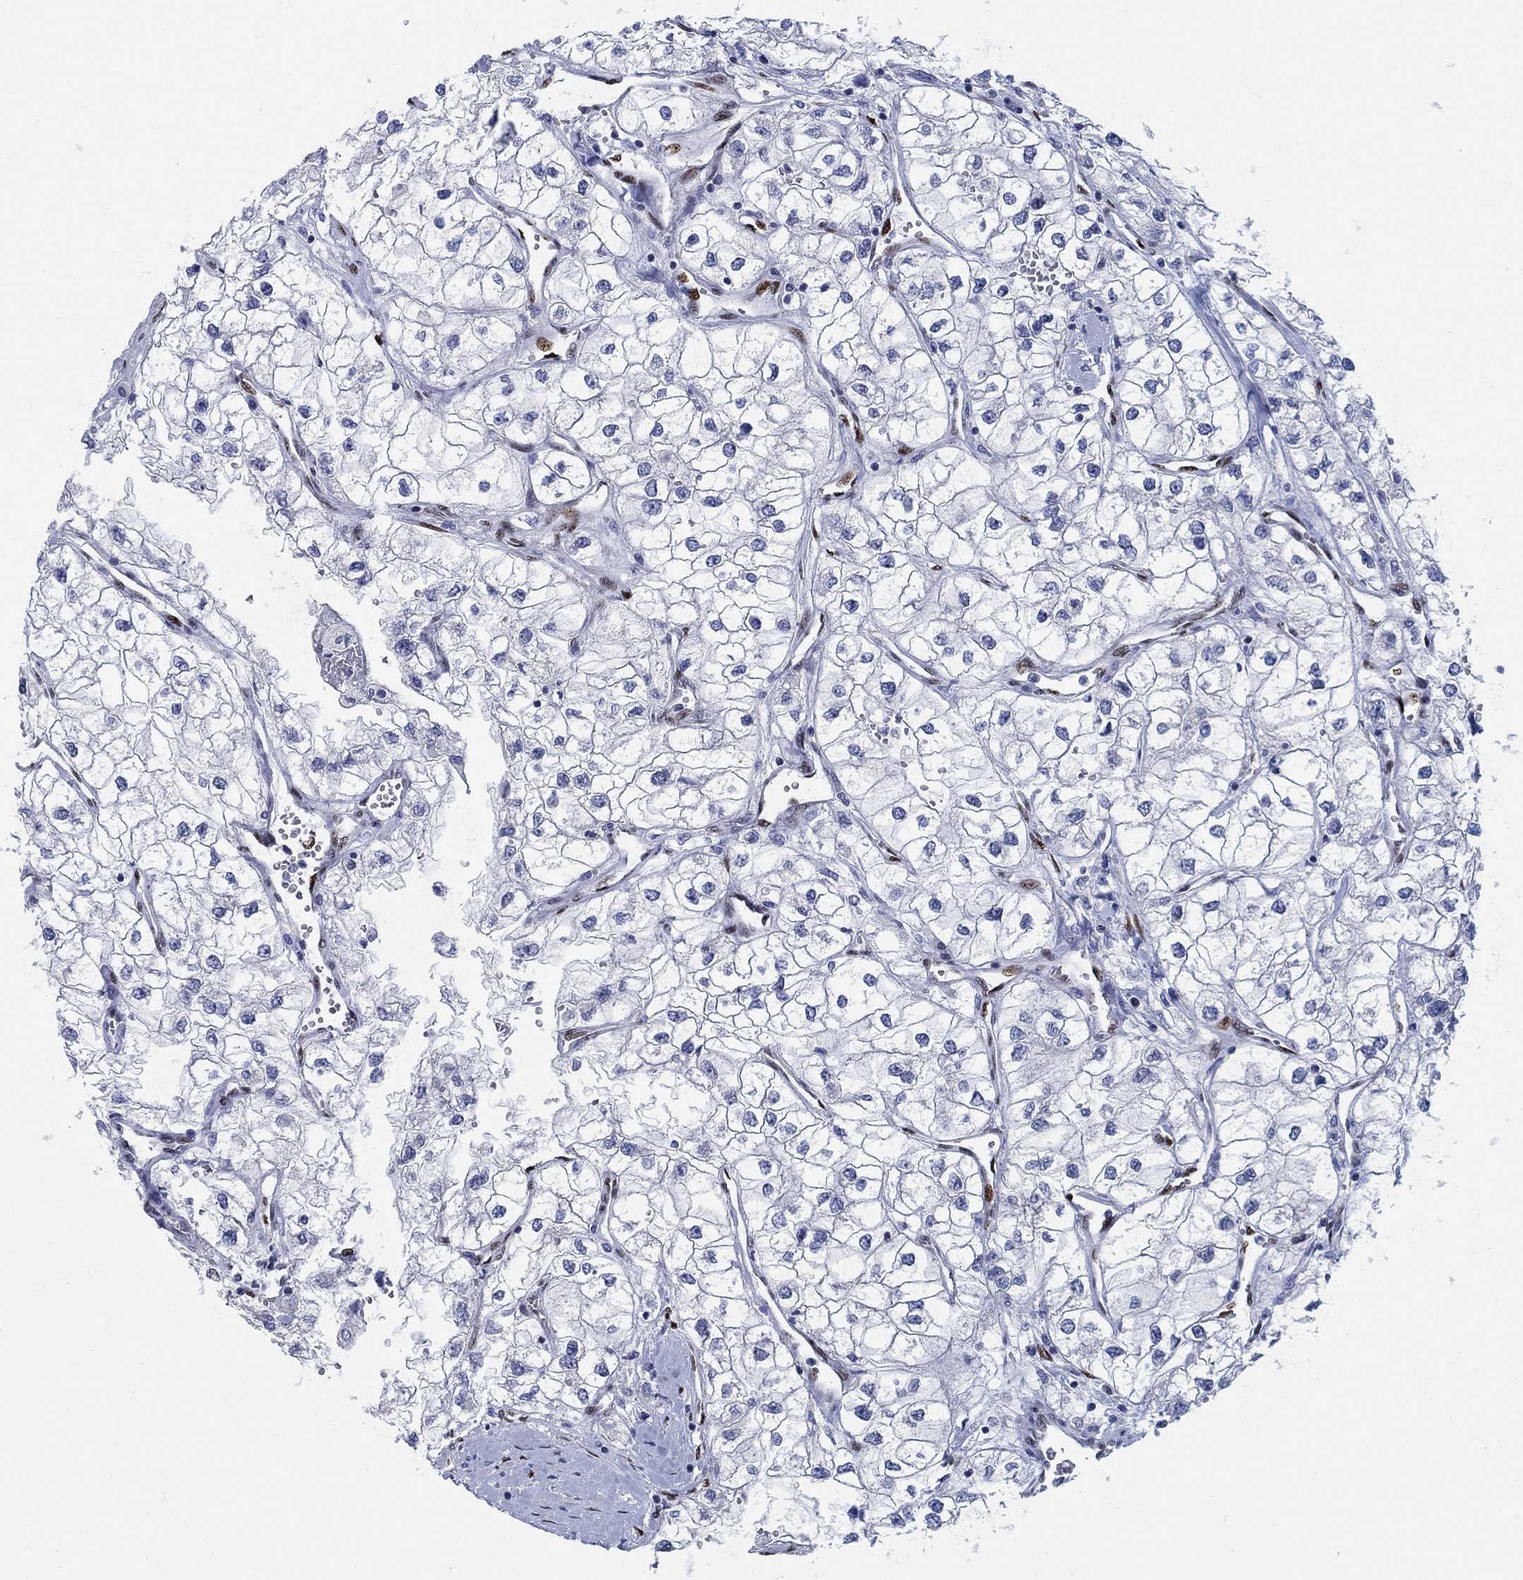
{"staining": {"intensity": "negative", "quantity": "none", "location": "none"}, "tissue": "renal cancer", "cell_type": "Tumor cells", "image_type": "cancer", "snomed": [{"axis": "morphology", "description": "Adenocarcinoma, NOS"}, {"axis": "topography", "description": "Kidney"}], "caption": "There is no significant staining in tumor cells of renal cancer (adenocarcinoma).", "gene": "ZEB1", "patient": {"sex": "male", "age": 59}}